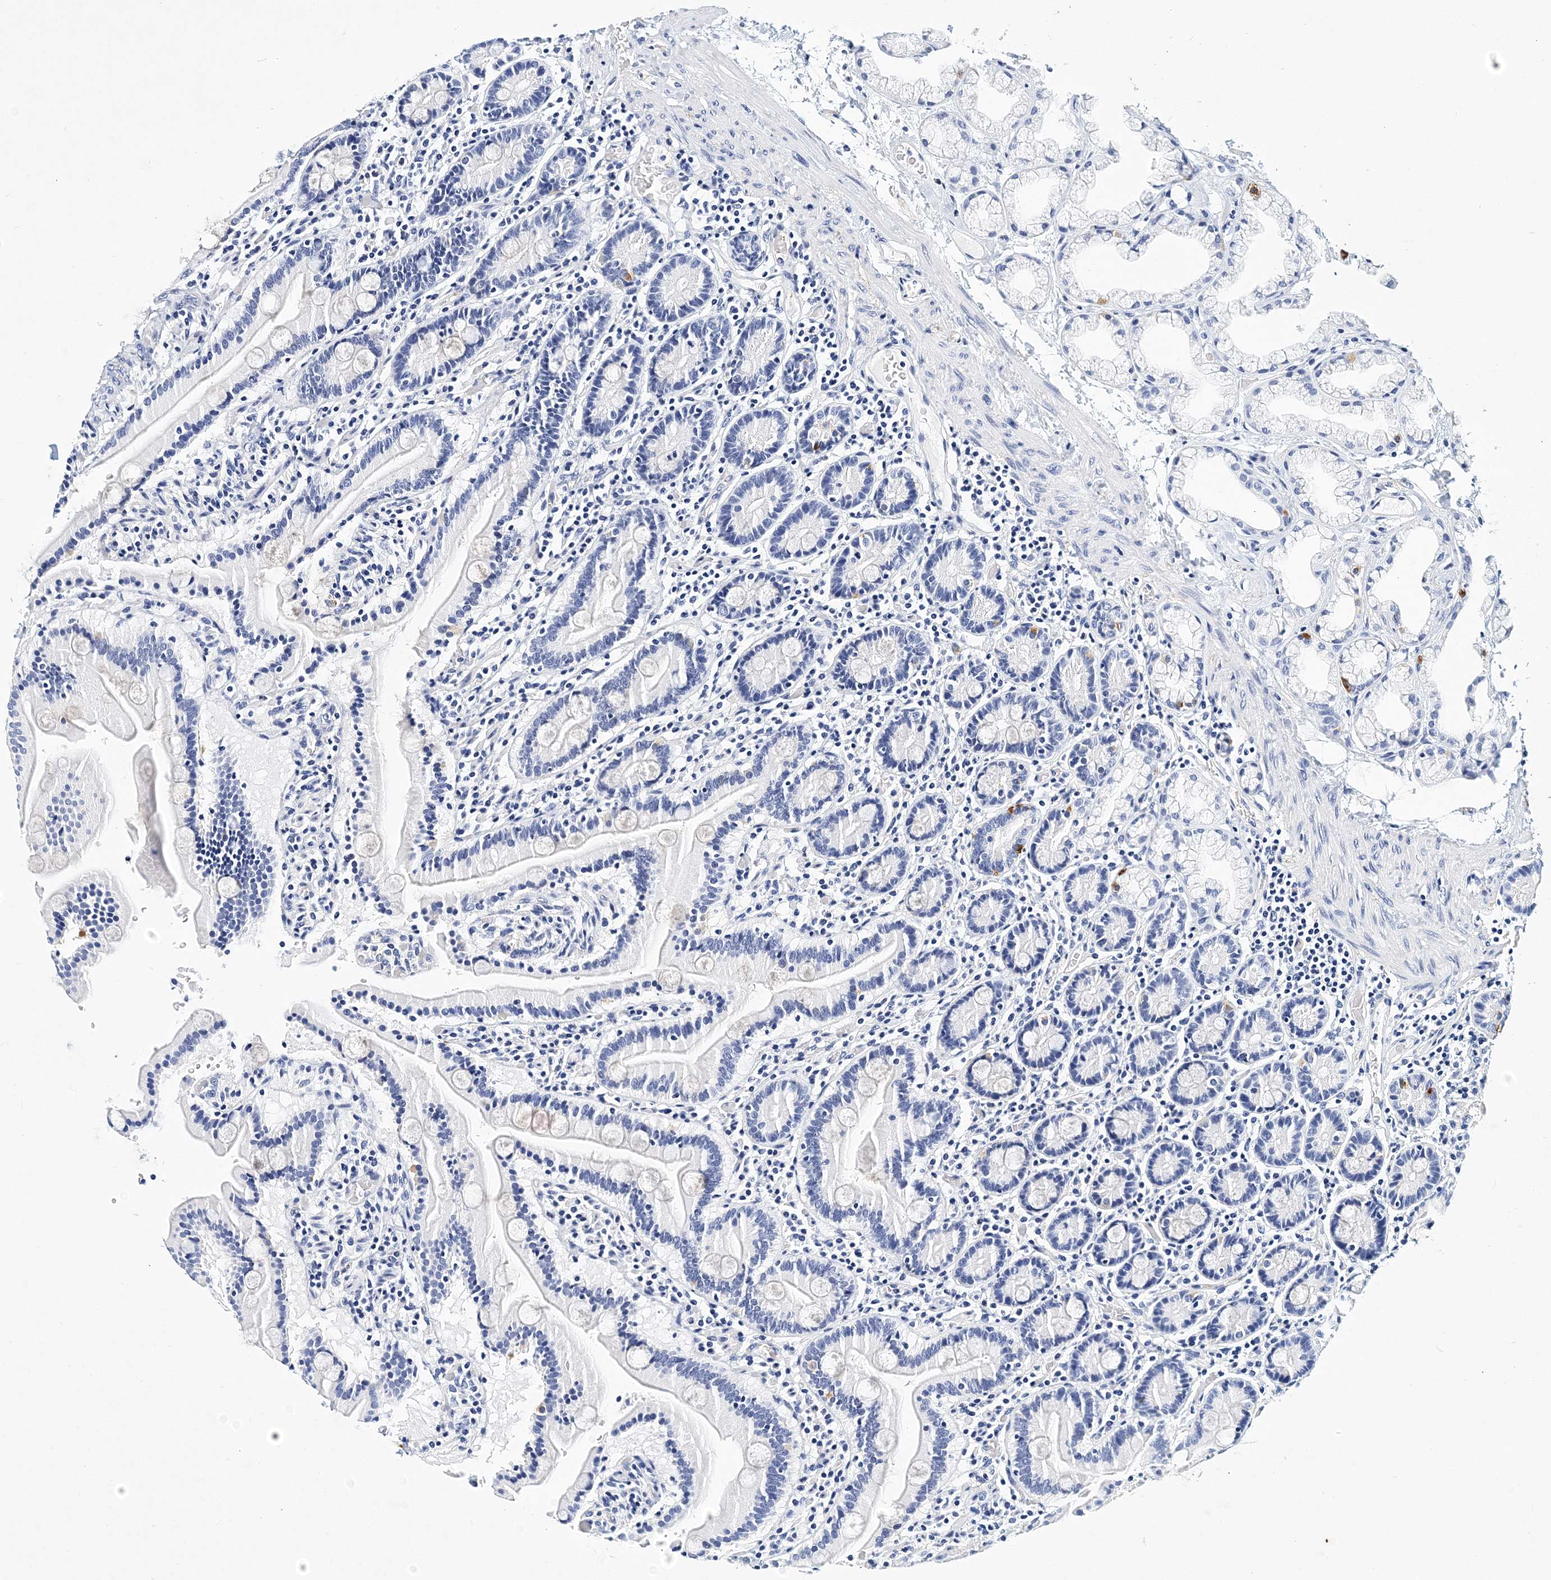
{"staining": {"intensity": "negative", "quantity": "none", "location": "none"}, "tissue": "duodenum", "cell_type": "Glandular cells", "image_type": "normal", "snomed": [{"axis": "morphology", "description": "Normal tissue, NOS"}, {"axis": "topography", "description": "Duodenum"}], "caption": "Image shows no significant protein positivity in glandular cells of normal duodenum. (Immunohistochemistry (ihc), brightfield microscopy, high magnification).", "gene": "ITGA2B", "patient": {"sex": "male", "age": 55}}